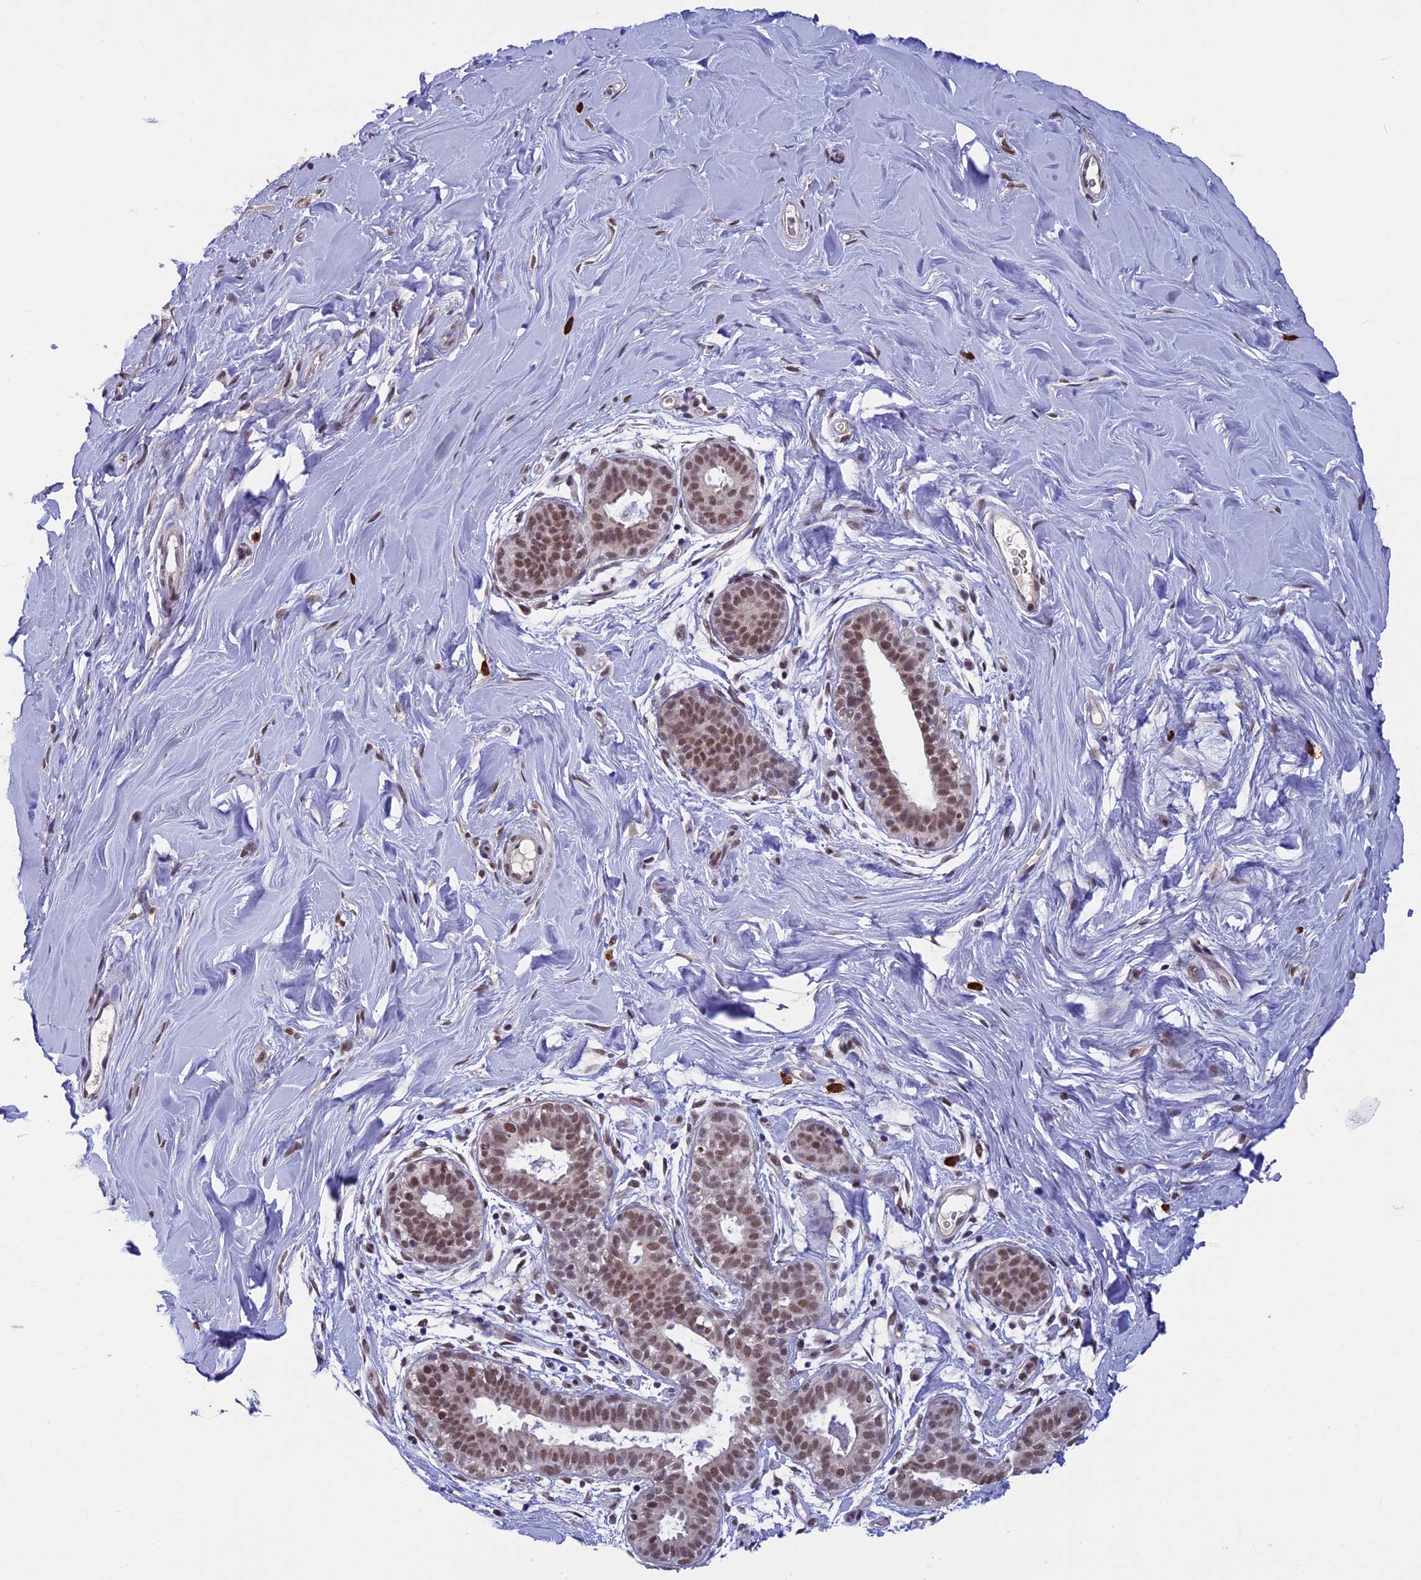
{"staining": {"intensity": "negative", "quantity": "none", "location": "none"}, "tissue": "adipose tissue", "cell_type": "Adipocytes", "image_type": "normal", "snomed": [{"axis": "morphology", "description": "Normal tissue, NOS"}, {"axis": "topography", "description": "Breast"}], "caption": "Immunohistochemistry (IHC) micrograph of benign adipose tissue: human adipose tissue stained with DAB displays no significant protein positivity in adipocytes. The staining was performed using DAB to visualize the protein expression in brown, while the nuclei were stained in blue with hematoxylin (Magnification: 20x).", "gene": "RNF40", "patient": {"sex": "female", "age": 26}}